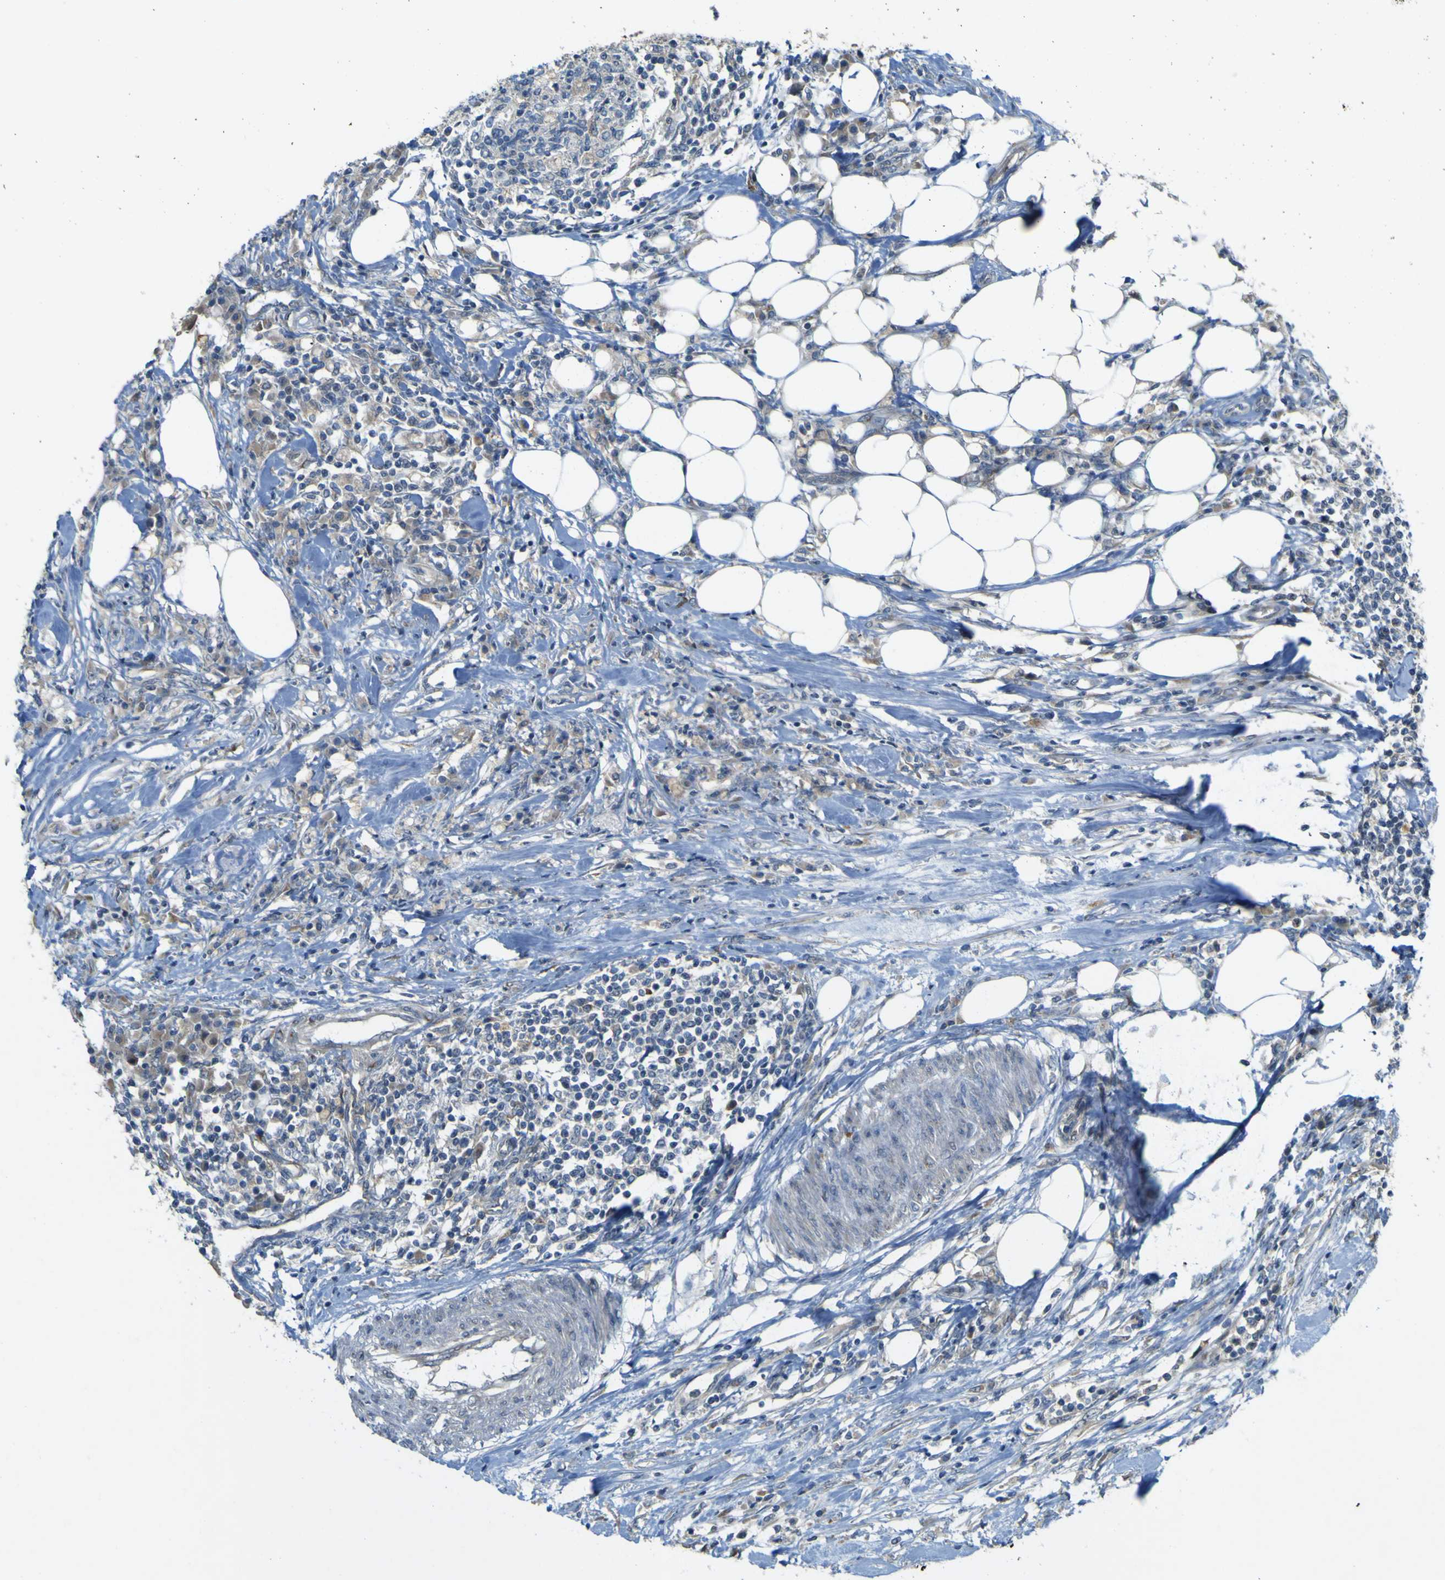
{"staining": {"intensity": "weak", "quantity": "25%-75%", "location": "cytoplasmic/membranous"}, "tissue": "colorectal cancer", "cell_type": "Tumor cells", "image_type": "cancer", "snomed": [{"axis": "morphology", "description": "Adenocarcinoma, NOS"}, {"axis": "topography", "description": "Colon"}], "caption": "Weak cytoplasmic/membranous expression is present in about 25%-75% of tumor cells in colorectal cancer.", "gene": "IGF2R", "patient": {"sex": "male", "age": 71}}